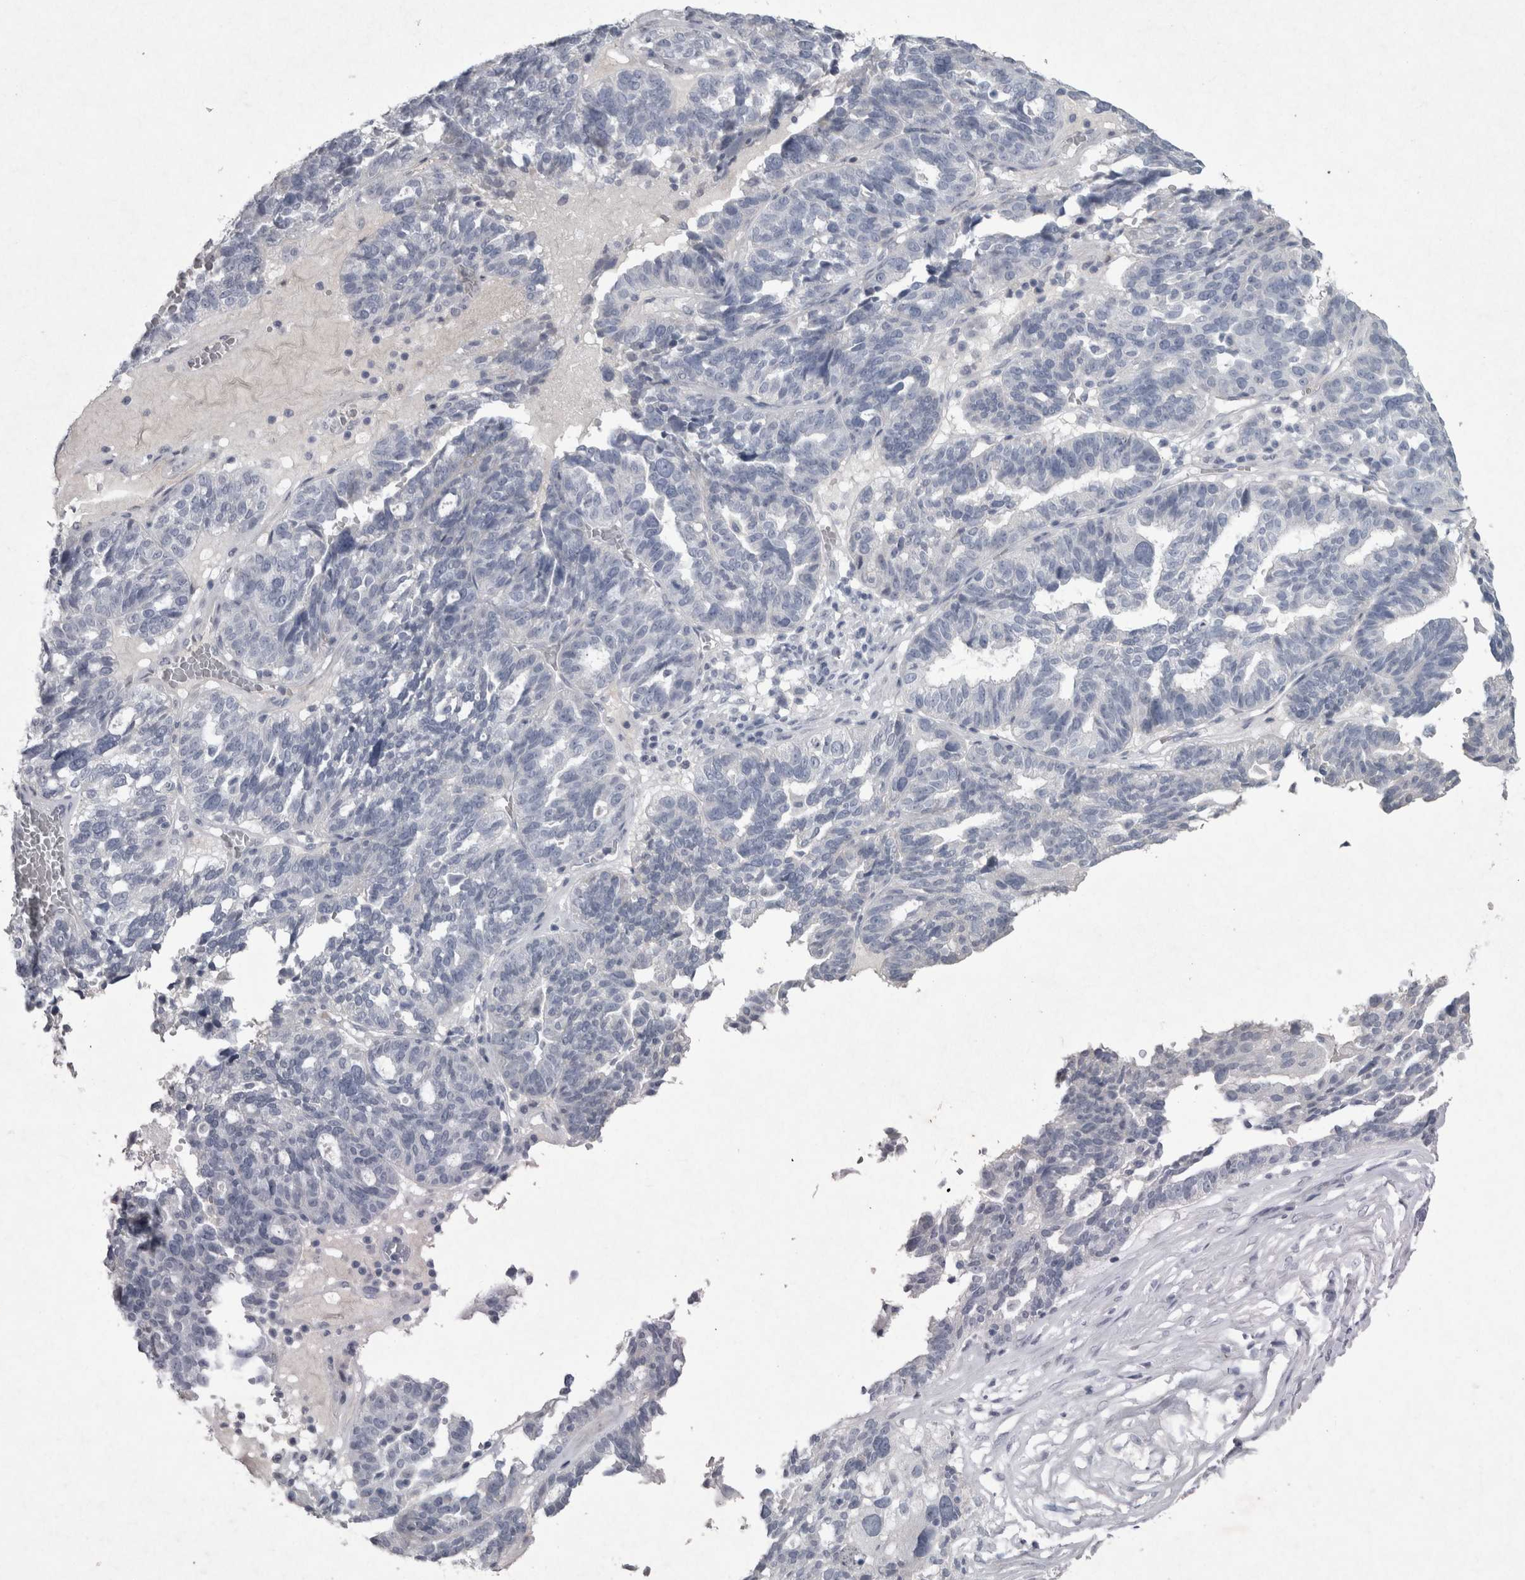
{"staining": {"intensity": "negative", "quantity": "none", "location": "none"}, "tissue": "ovarian cancer", "cell_type": "Tumor cells", "image_type": "cancer", "snomed": [{"axis": "morphology", "description": "Cystadenocarcinoma, serous, NOS"}, {"axis": "topography", "description": "Ovary"}], "caption": "The histopathology image reveals no significant expression in tumor cells of serous cystadenocarcinoma (ovarian).", "gene": "PDX1", "patient": {"sex": "female", "age": 59}}